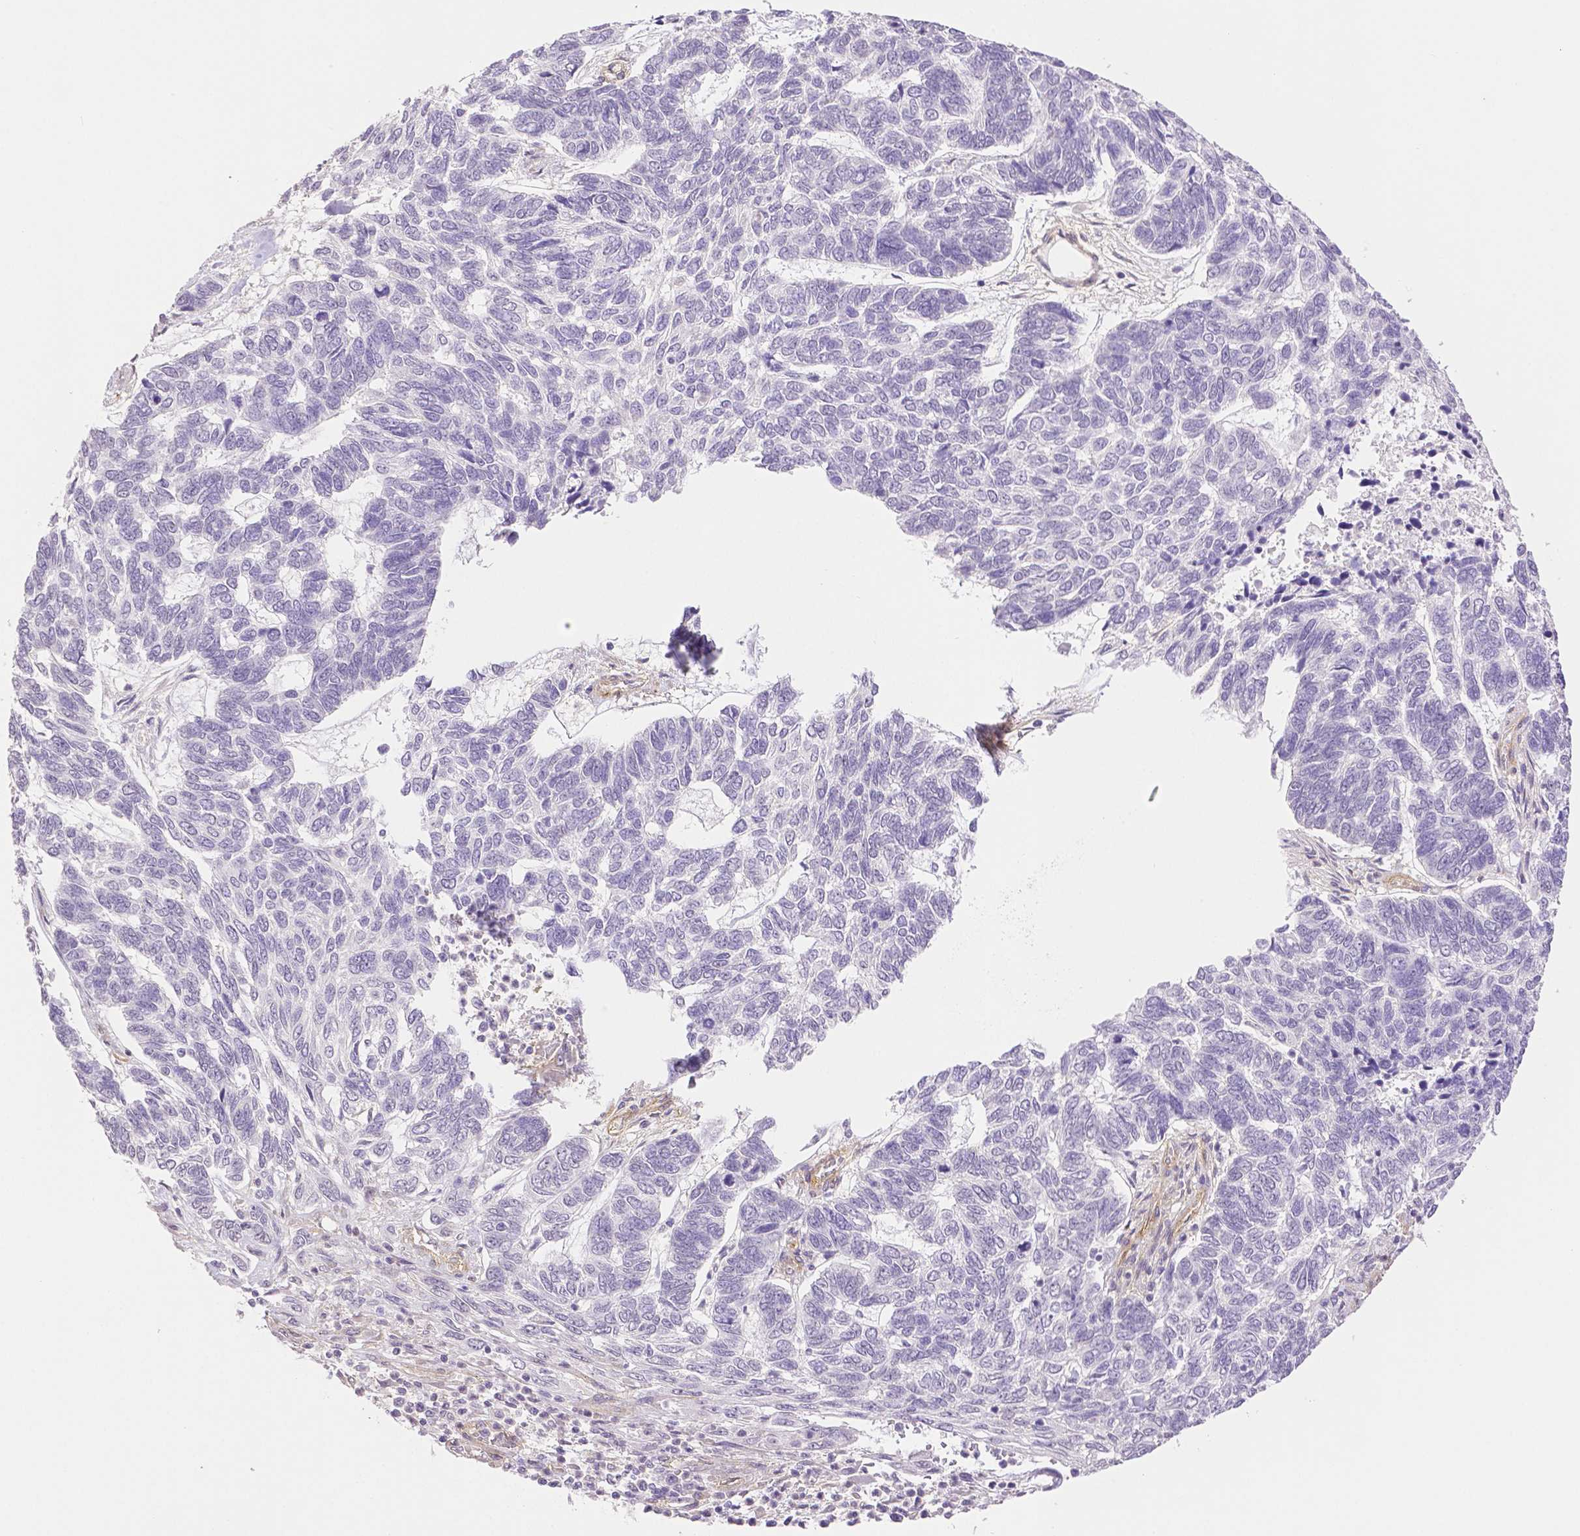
{"staining": {"intensity": "negative", "quantity": "none", "location": "none"}, "tissue": "skin cancer", "cell_type": "Tumor cells", "image_type": "cancer", "snomed": [{"axis": "morphology", "description": "Basal cell carcinoma"}, {"axis": "topography", "description": "Skin"}], "caption": "This is an immunohistochemistry (IHC) histopathology image of human skin basal cell carcinoma. There is no staining in tumor cells.", "gene": "THY1", "patient": {"sex": "female", "age": 65}}